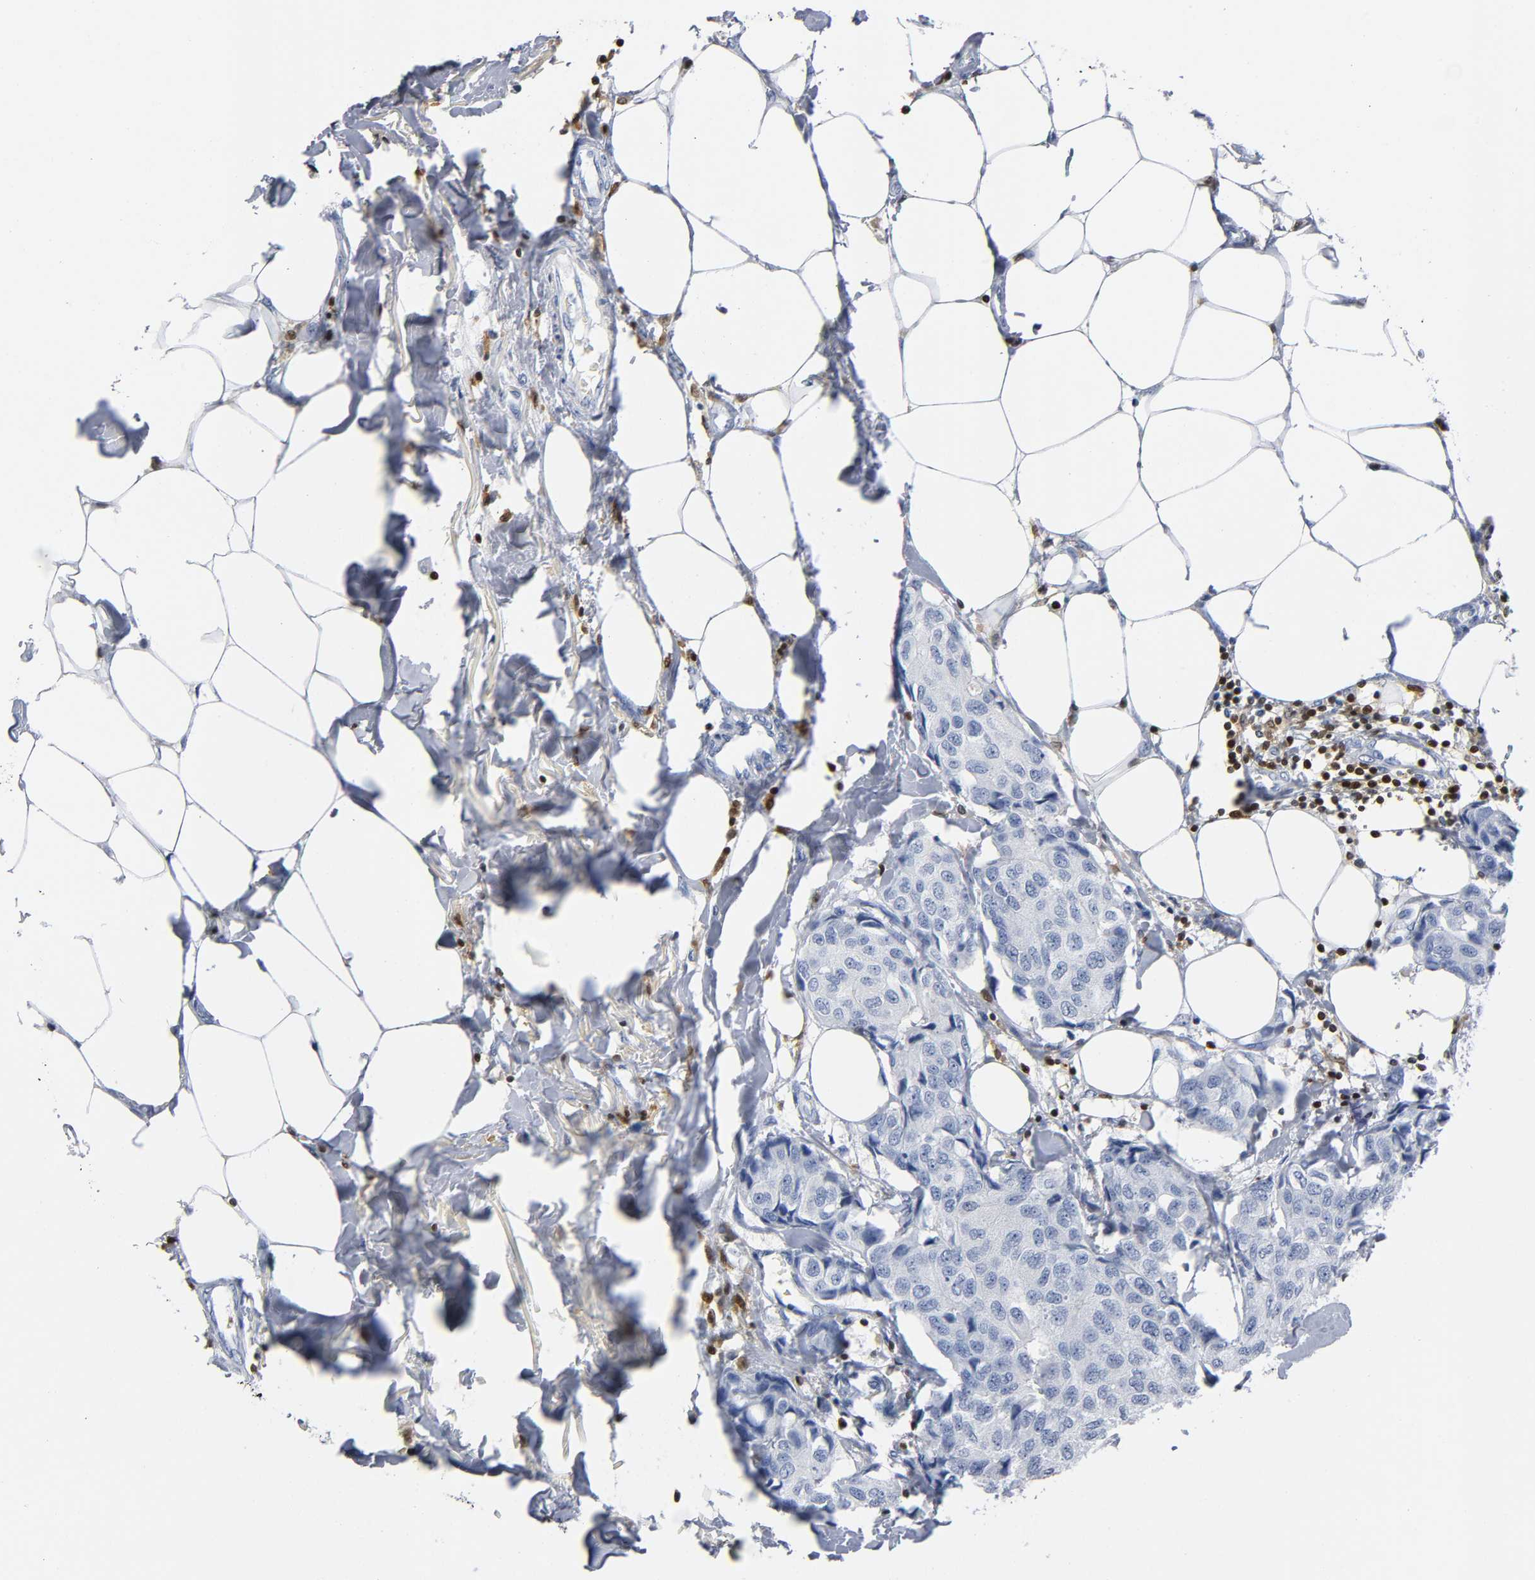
{"staining": {"intensity": "negative", "quantity": "none", "location": "none"}, "tissue": "breast cancer", "cell_type": "Tumor cells", "image_type": "cancer", "snomed": [{"axis": "morphology", "description": "Duct carcinoma"}, {"axis": "topography", "description": "Breast"}], "caption": "Breast infiltrating ductal carcinoma stained for a protein using immunohistochemistry demonstrates no staining tumor cells.", "gene": "DOK2", "patient": {"sex": "female", "age": 80}}